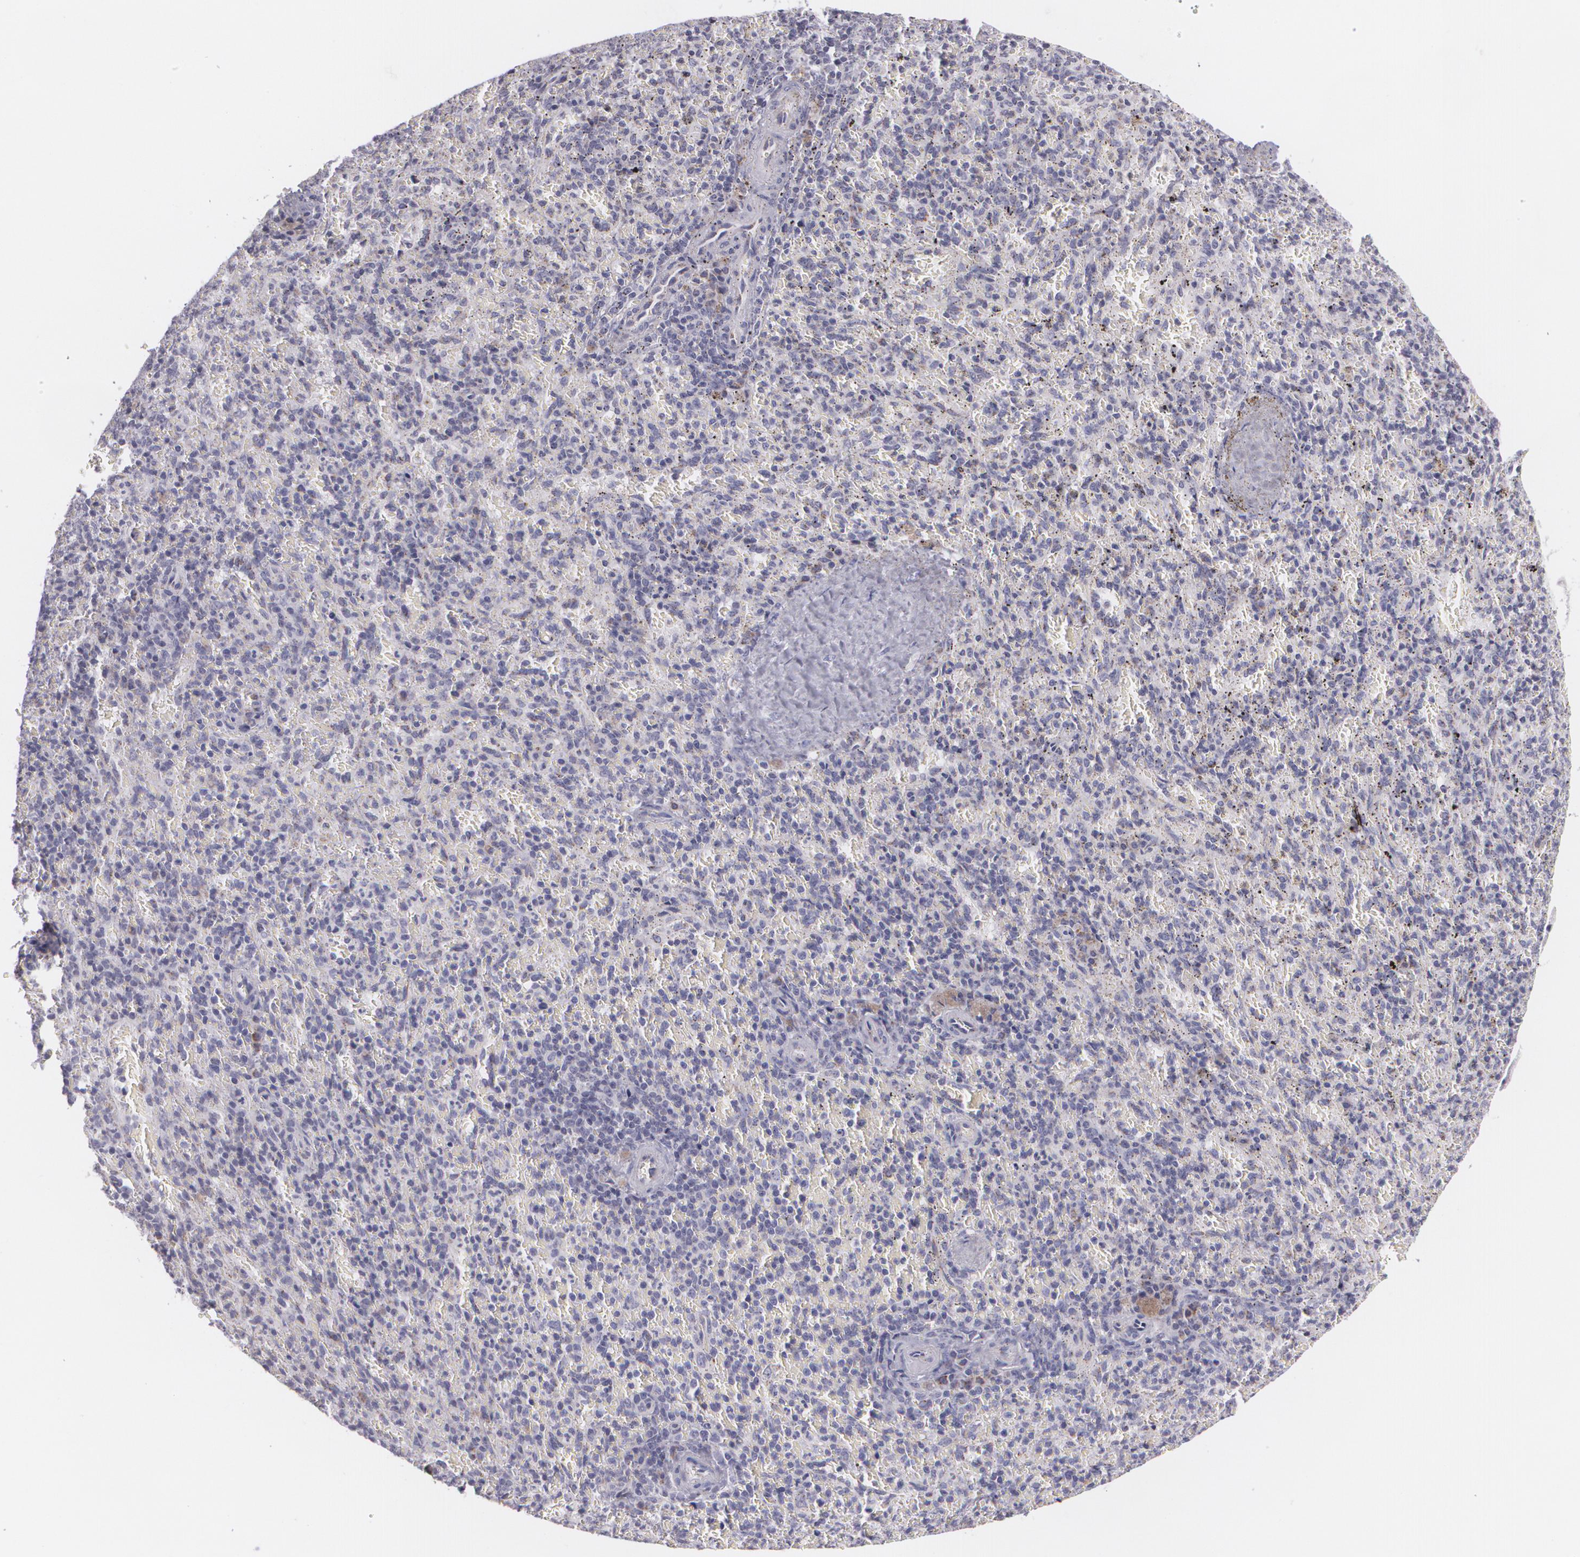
{"staining": {"intensity": "negative", "quantity": "none", "location": "none"}, "tissue": "spleen", "cell_type": "Cells in red pulp", "image_type": "normal", "snomed": [{"axis": "morphology", "description": "Normal tissue, NOS"}, {"axis": "topography", "description": "Spleen"}], "caption": "Immunohistochemical staining of benign spleen reveals no significant expression in cells in red pulp.", "gene": "CILK1", "patient": {"sex": "female", "age": 50}}